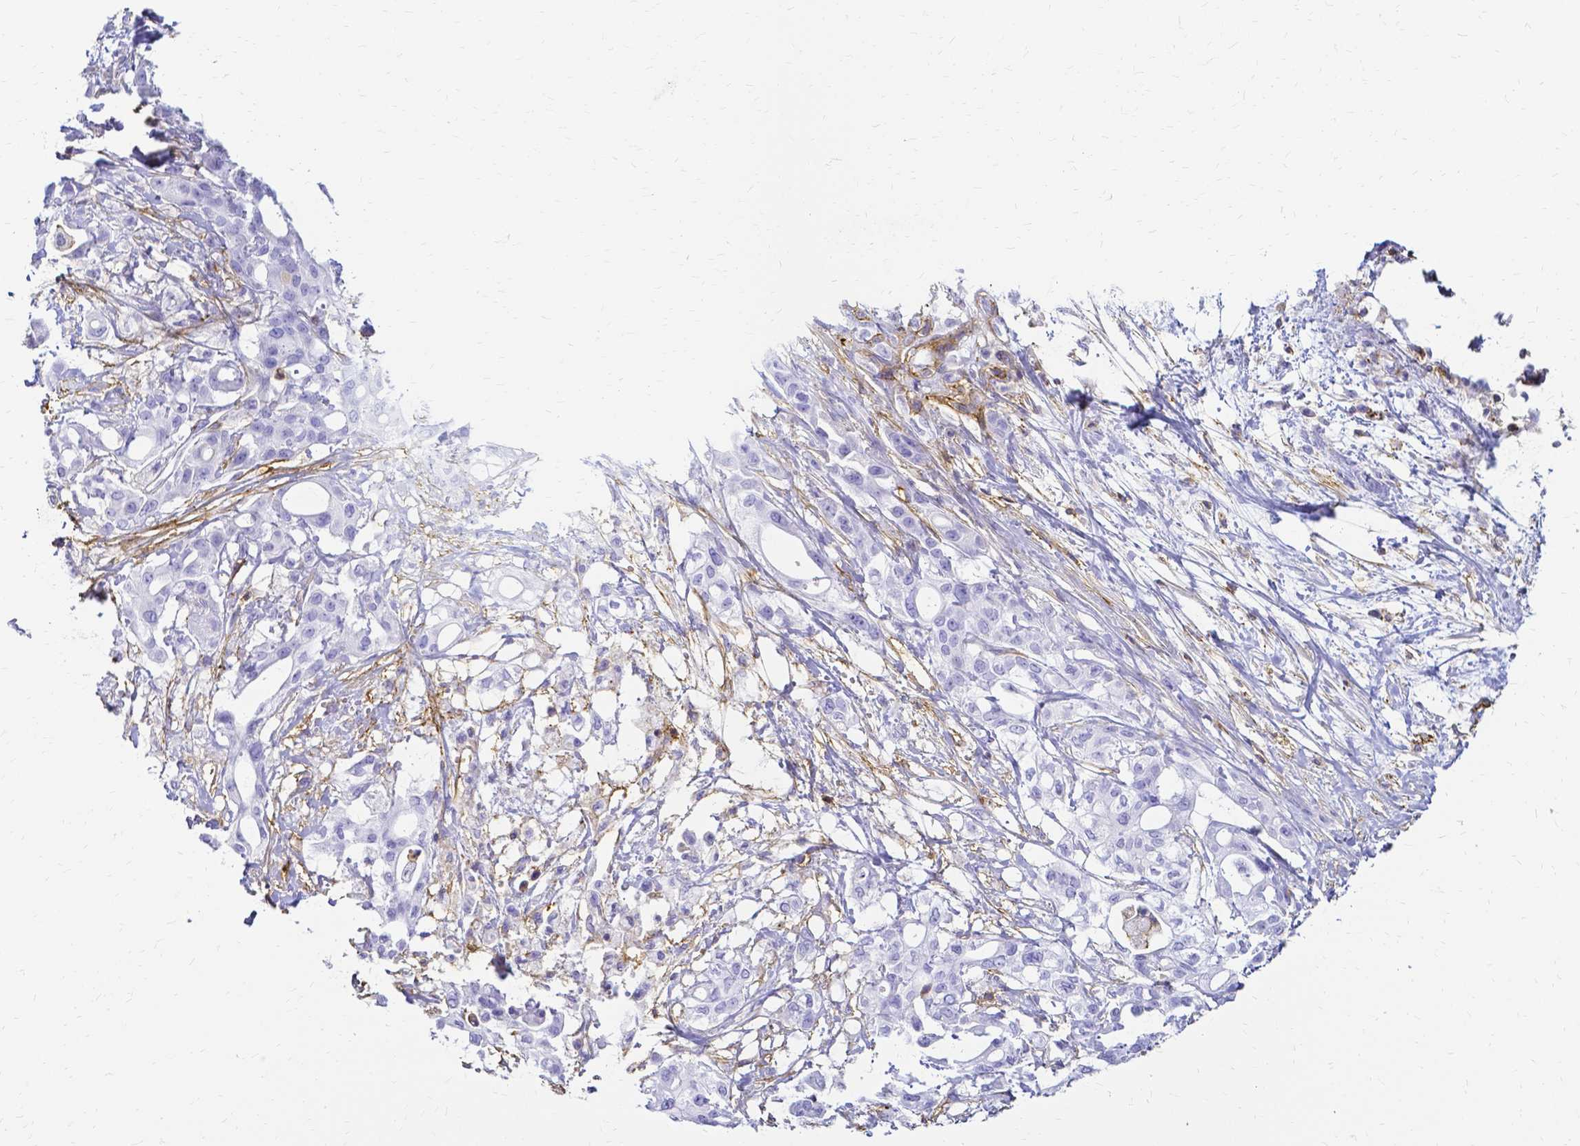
{"staining": {"intensity": "negative", "quantity": "none", "location": "none"}, "tissue": "pancreatic cancer", "cell_type": "Tumor cells", "image_type": "cancer", "snomed": [{"axis": "morphology", "description": "Adenocarcinoma, NOS"}, {"axis": "topography", "description": "Pancreas"}], "caption": "Photomicrograph shows no significant protein staining in tumor cells of pancreatic cancer (adenocarcinoma). The staining was performed using DAB to visualize the protein expression in brown, while the nuclei were stained in blue with hematoxylin (Magnification: 20x).", "gene": "HSPA12A", "patient": {"sex": "female", "age": 68}}